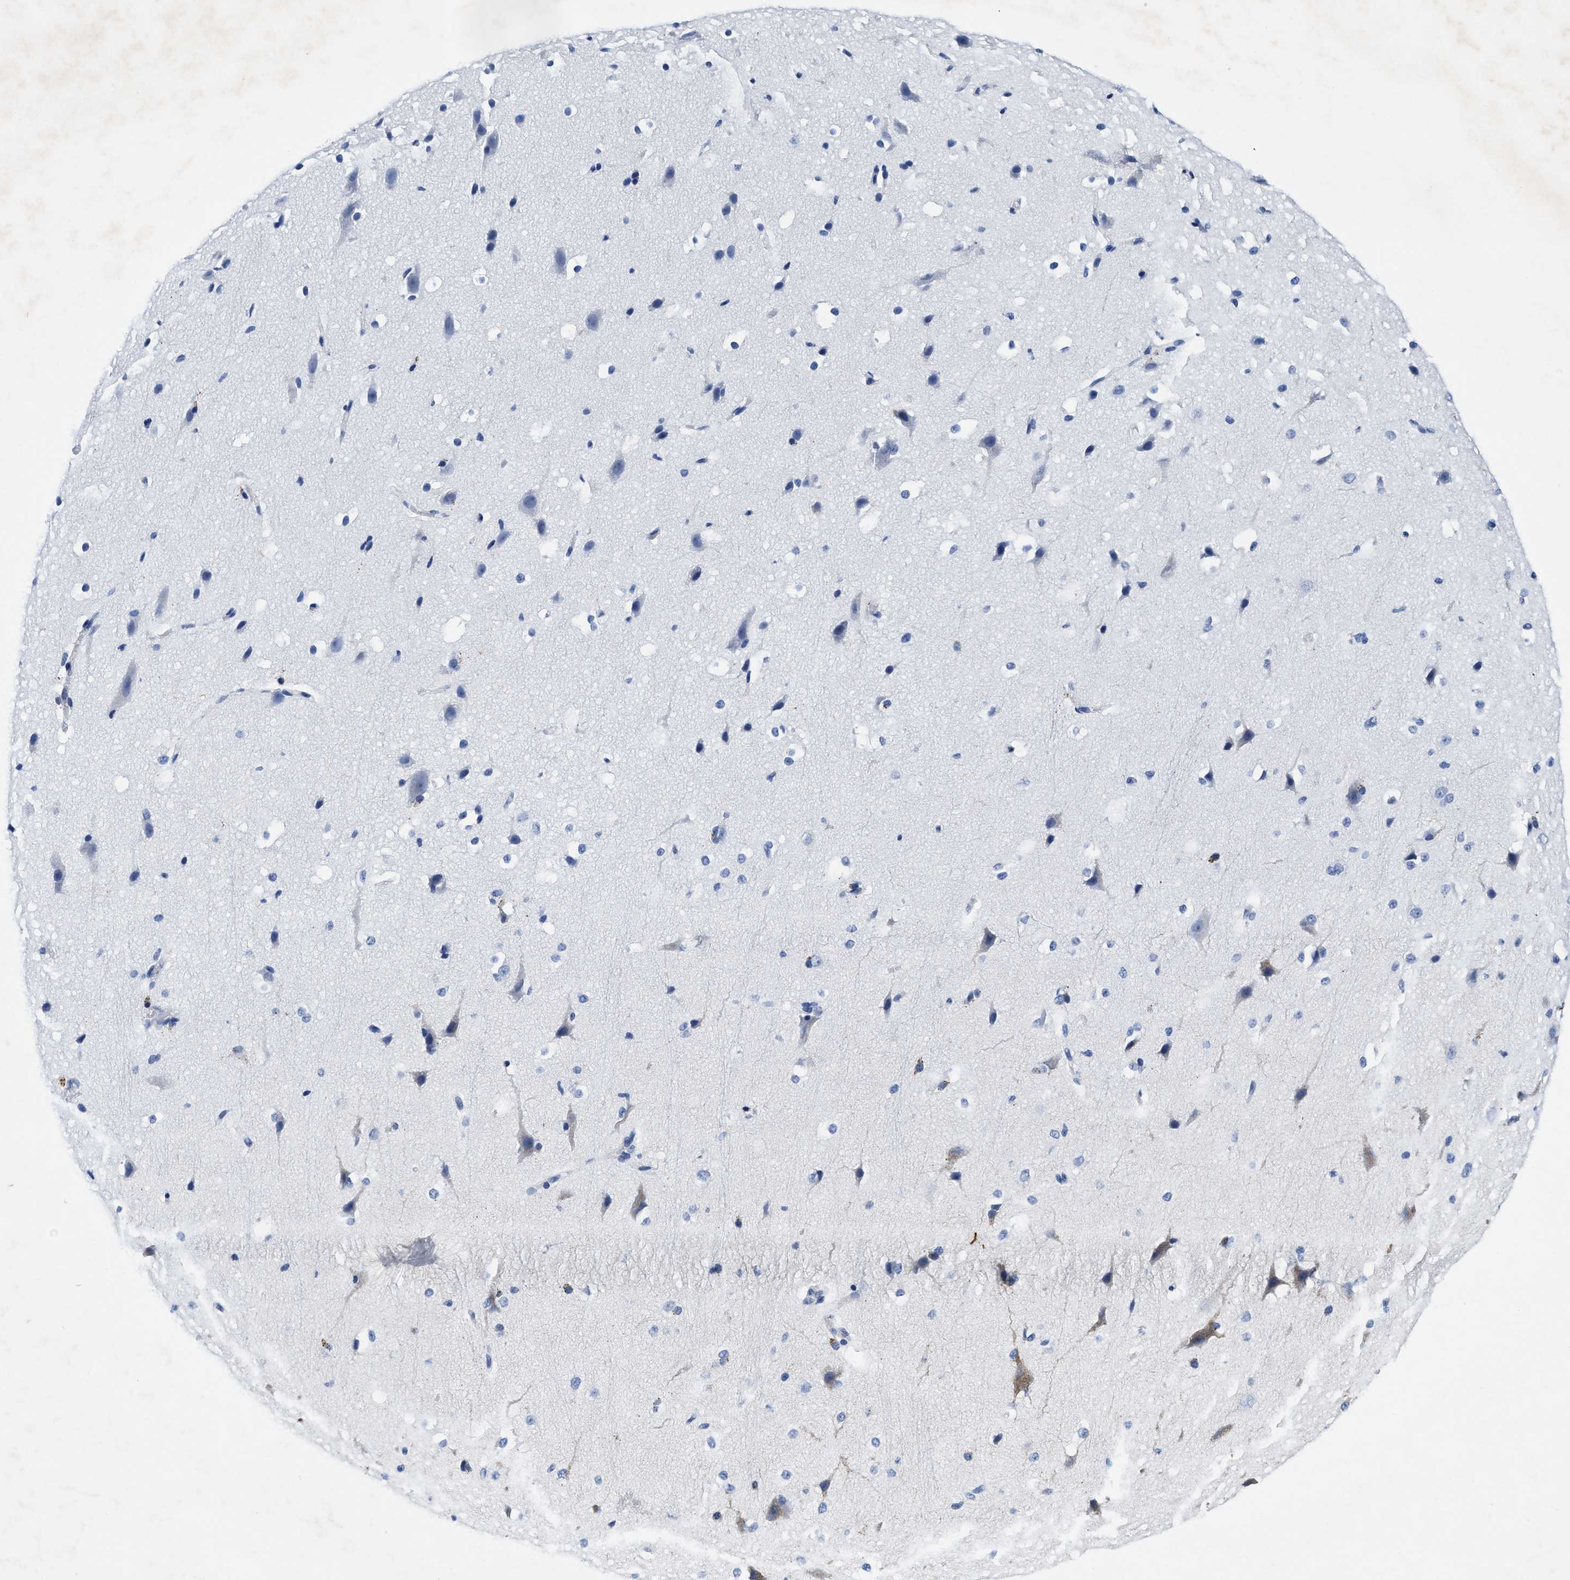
{"staining": {"intensity": "negative", "quantity": "none", "location": "none"}, "tissue": "cerebral cortex", "cell_type": "Endothelial cells", "image_type": "normal", "snomed": [{"axis": "morphology", "description": "Normal tissue, NOS"}, {"axis": "morphology", "description": "Developmental malformation"}, {"axis": "topography", "description": "Cerebral cortex"}], "caption": "The photomicrograph exhibits no significant staining in endothelial cells of cerebral cortex.", "gene": "TBRG4", "patient": {"sex": "female", "age": 30}}